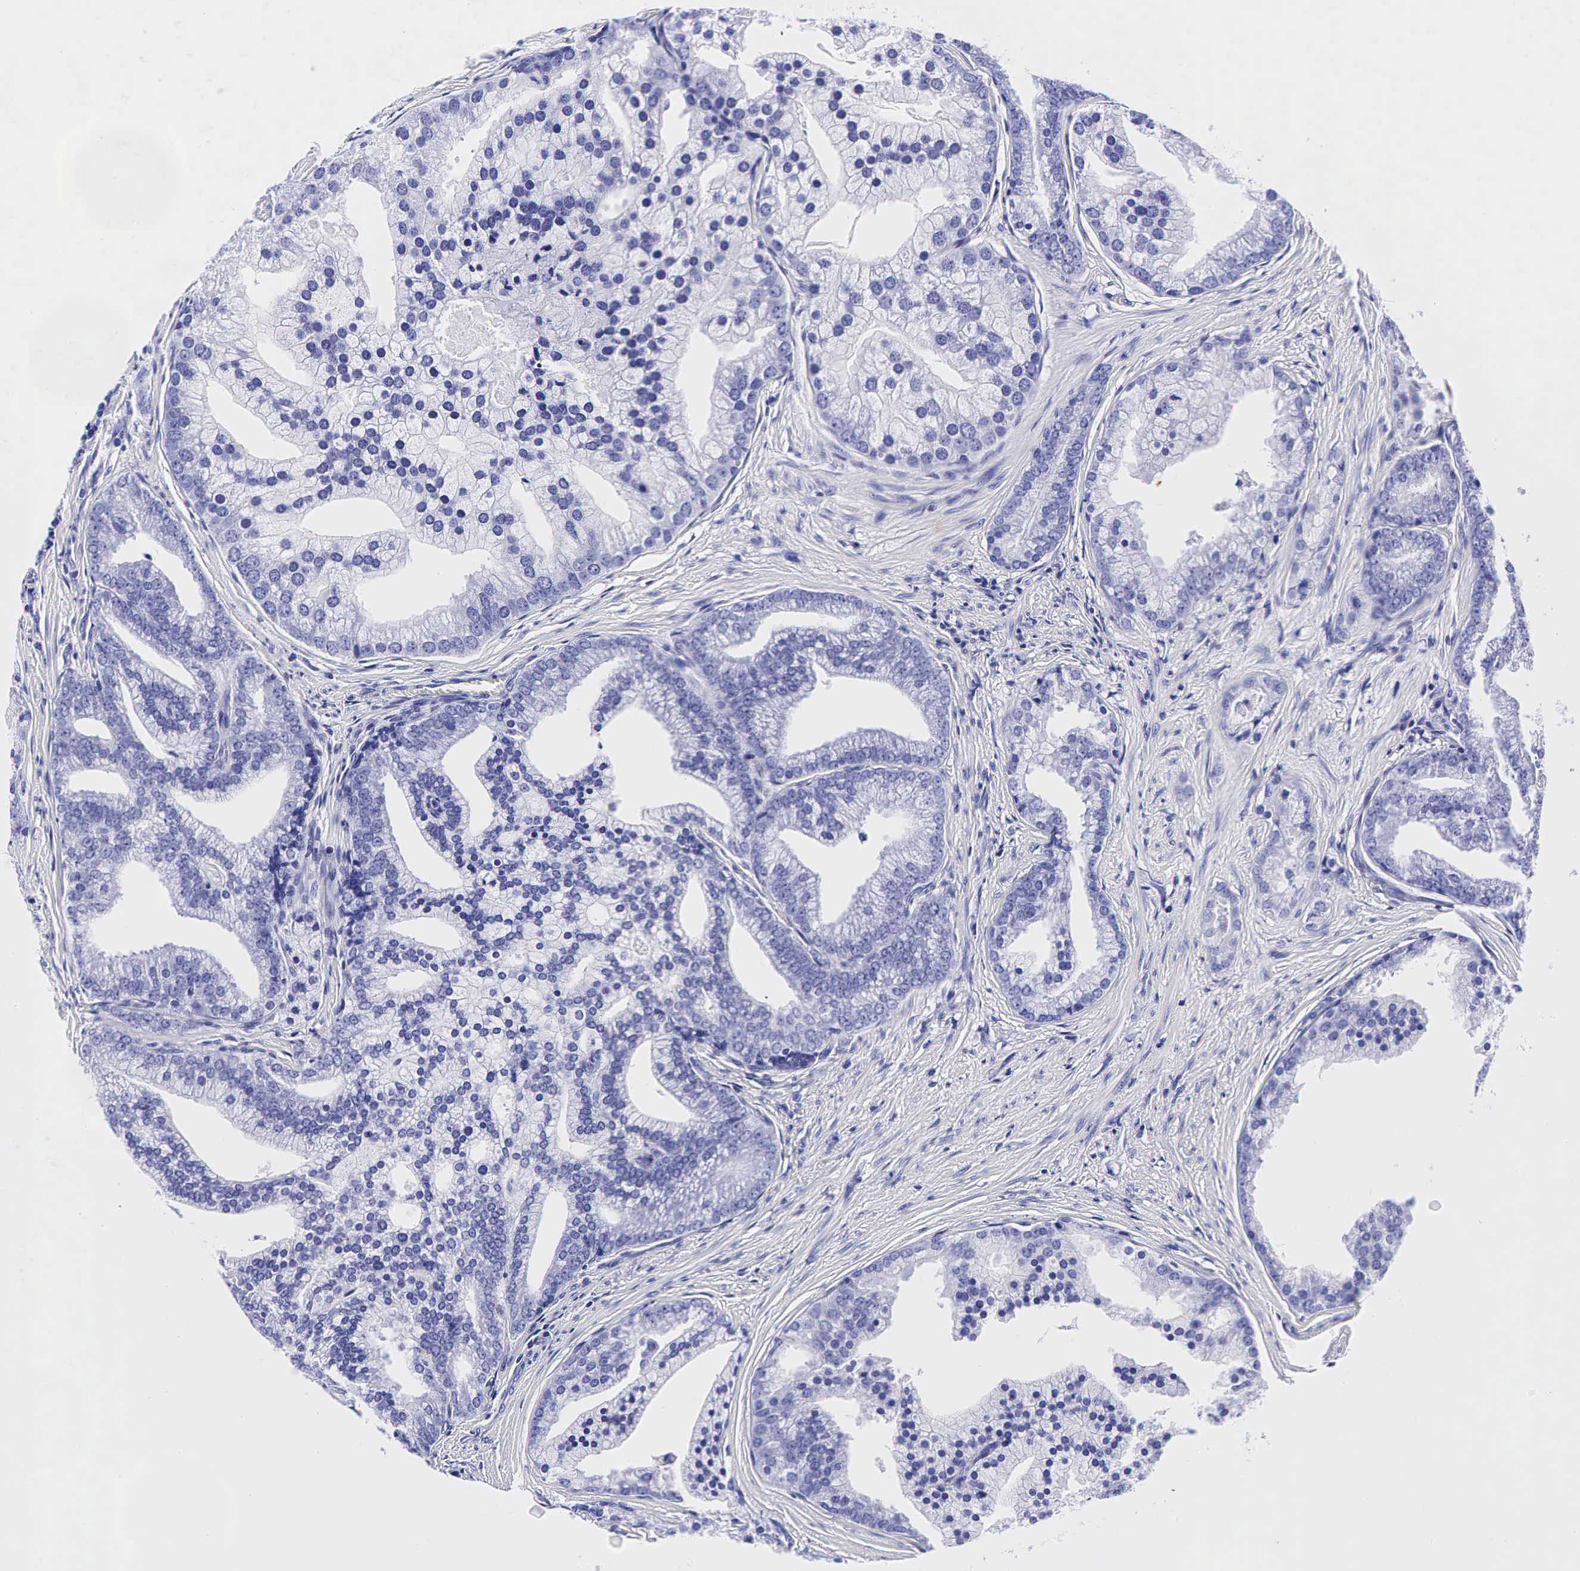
{"staining": {"intensity": "negative", "quantity": "none", "location": "none"}, "tissue": "prostate cancer", "cell_type": "Tumor cells", "image_type": "cancer", "snomed": [{"axis": "morphology", "description": "Adenocarcinoma, Low grade"}, {"axis": "topography", "description": "Prostate"}], "caption": "The photomicrograph reveals no staining of tumor cells in prostate low-grade adenocarcinoma.", "gene": "GCG", "patient": {"sex": "male", "age": 71}}